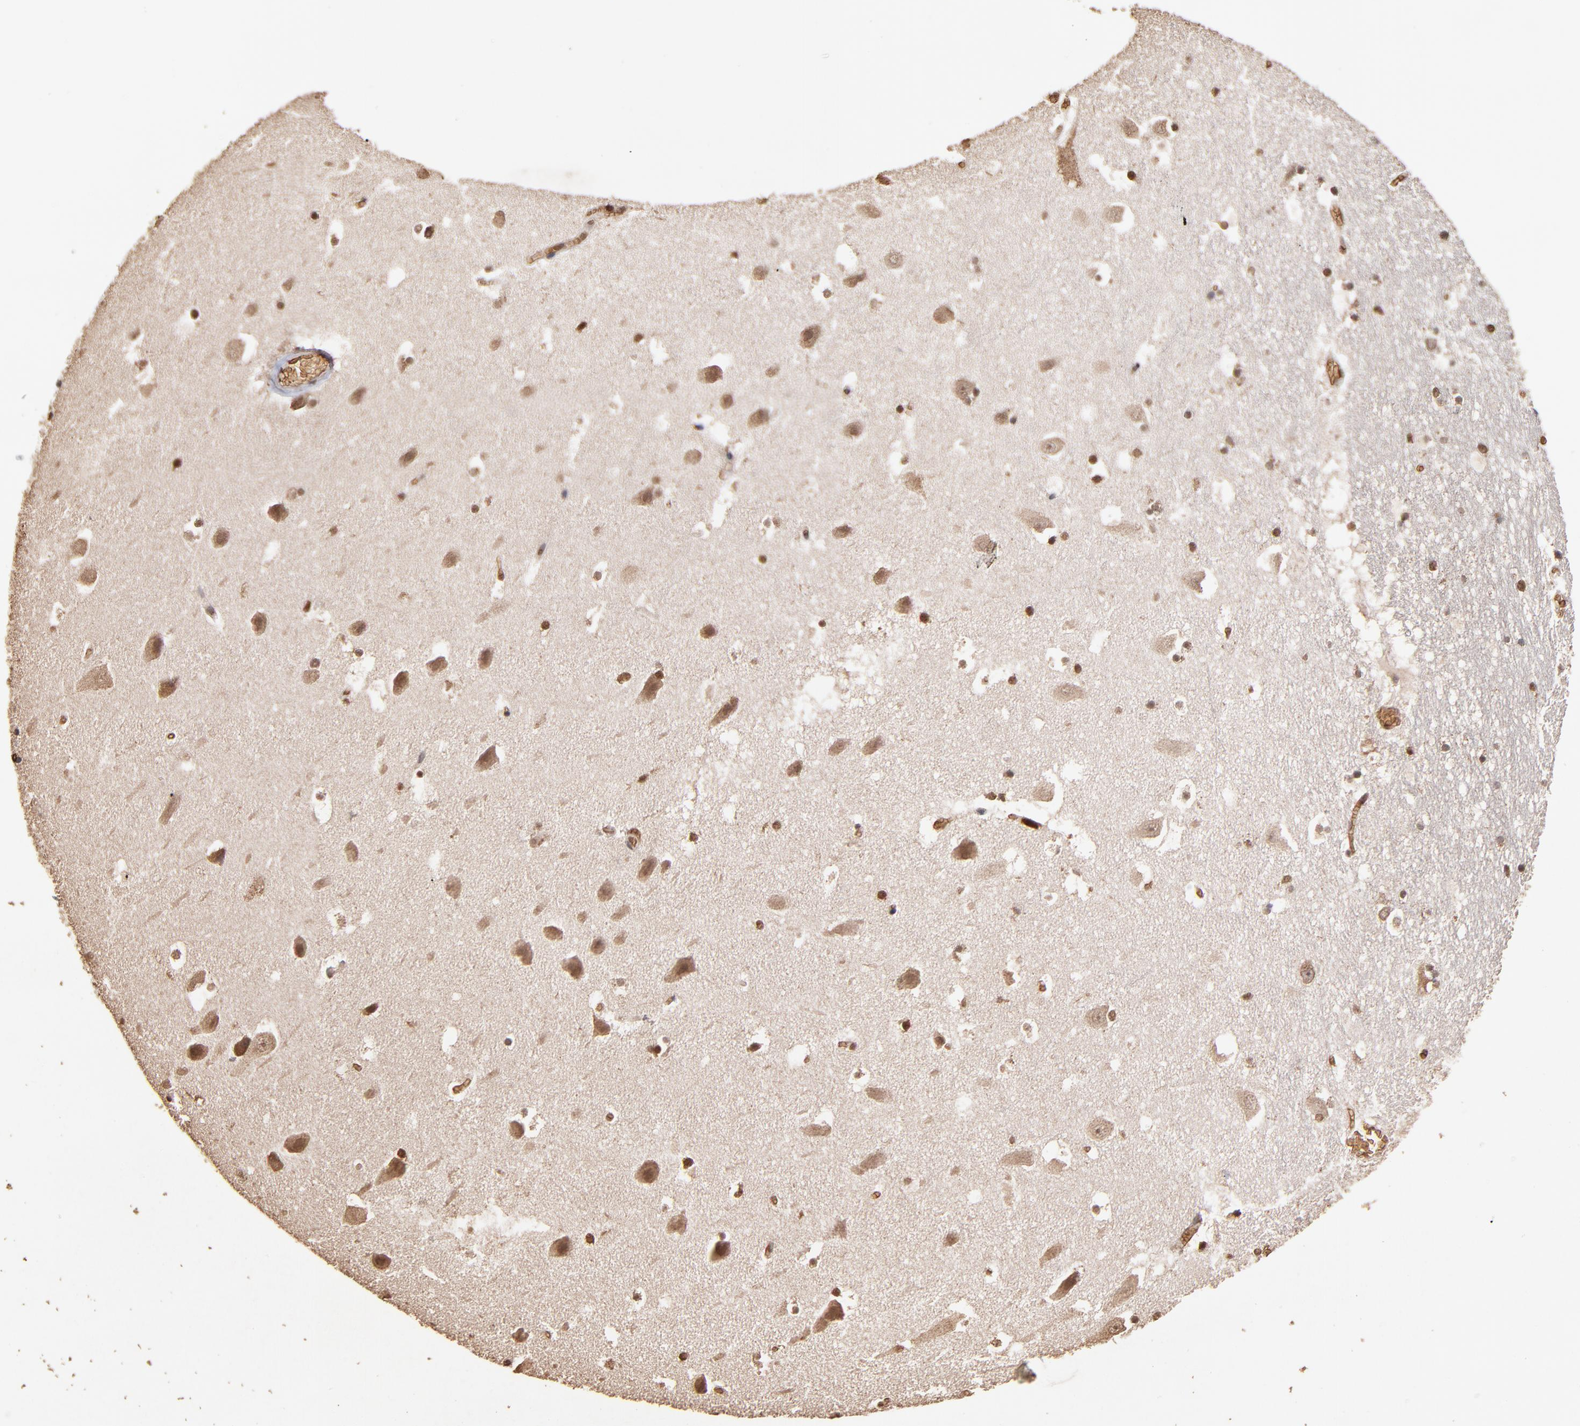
{"staining": {"intensity": "moderate", "quantity": "<25%", "location": "nuclear"}, "tissue": "hippocampus", "cell_type": "Glial cells", "image_type": "normal", "snomed": [{"axis": "morphology", "description": "Normal tissue, NOS"}, {"axis": "topography", "description": "Hippocampus"}], "caption": "DAB immunohistochemical staining of normal human hippocampus demonstrates moderate nuclear protein positivity in approximately <25% of glial cells. Immunohistochemistry (ihc) stains the protein of interest in brown and the nuclei are stained blue.", "gene": "CASP1", "patient": {"sex": "male", "age": 45}}